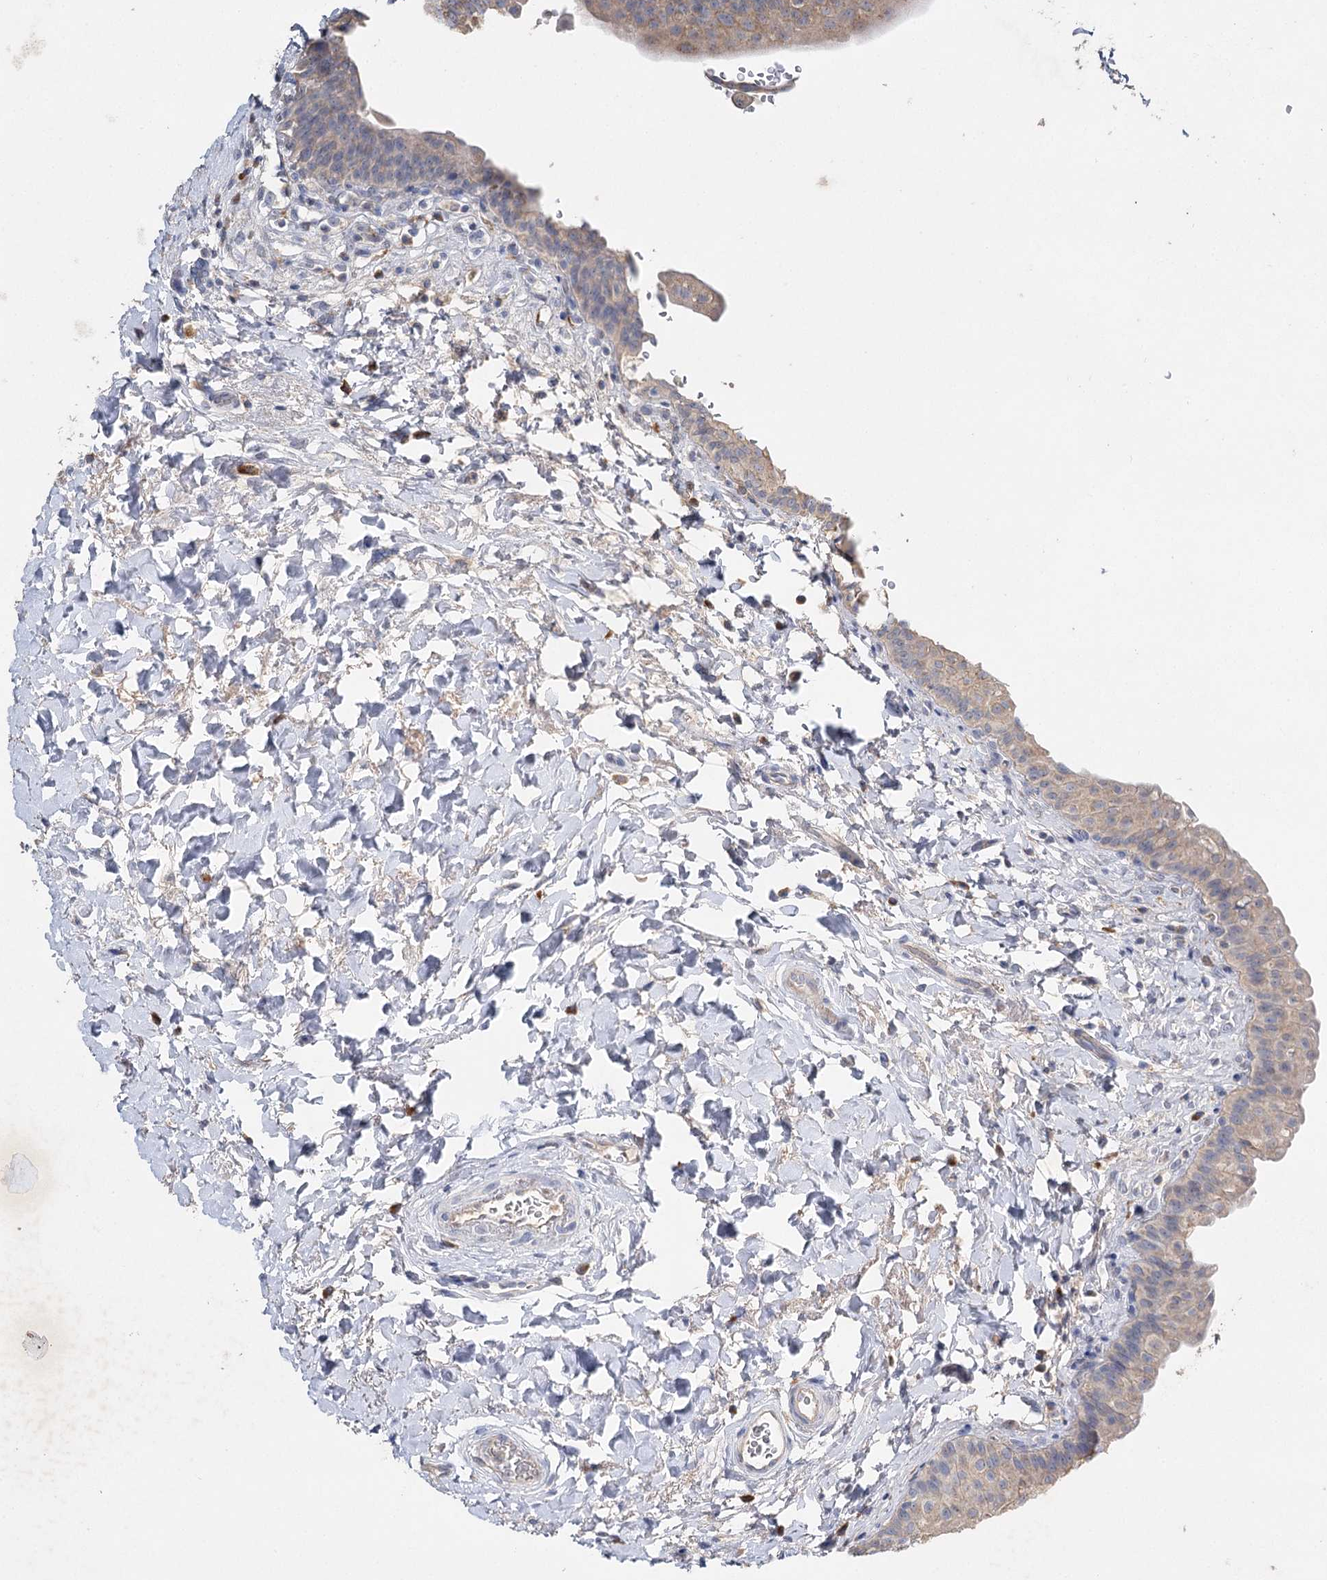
{"staining": {"intensity": "weak", "quantity": "25%-75%", "location": "cytoplasmic/membranous"}, "tissue": "urinary bladder", "cell_type": "Urothelial cells", "image_type": "normal", "snomed": [{"axis": "morphology", "description": "Normal tissue, NOS"}, {"axis": "topography", "description": "Urinary bladder"}], "caption": "DAB (3,3'-diaminobenzidine) immunohistochemical staining of normal human urinary bladder shows weak cytoplasmic/membranous protein staining in approximately 25%-75% of urothelial cells. The staining was performed using DAB (3,3'-diaminobenzidine) to visualize the protein expression in brown, while the nuclei were stained in blue with hematoxylin (Magnification: 20x).", "gene": "IL1RAP", "patient": {"sex": "male", "age": 83}}